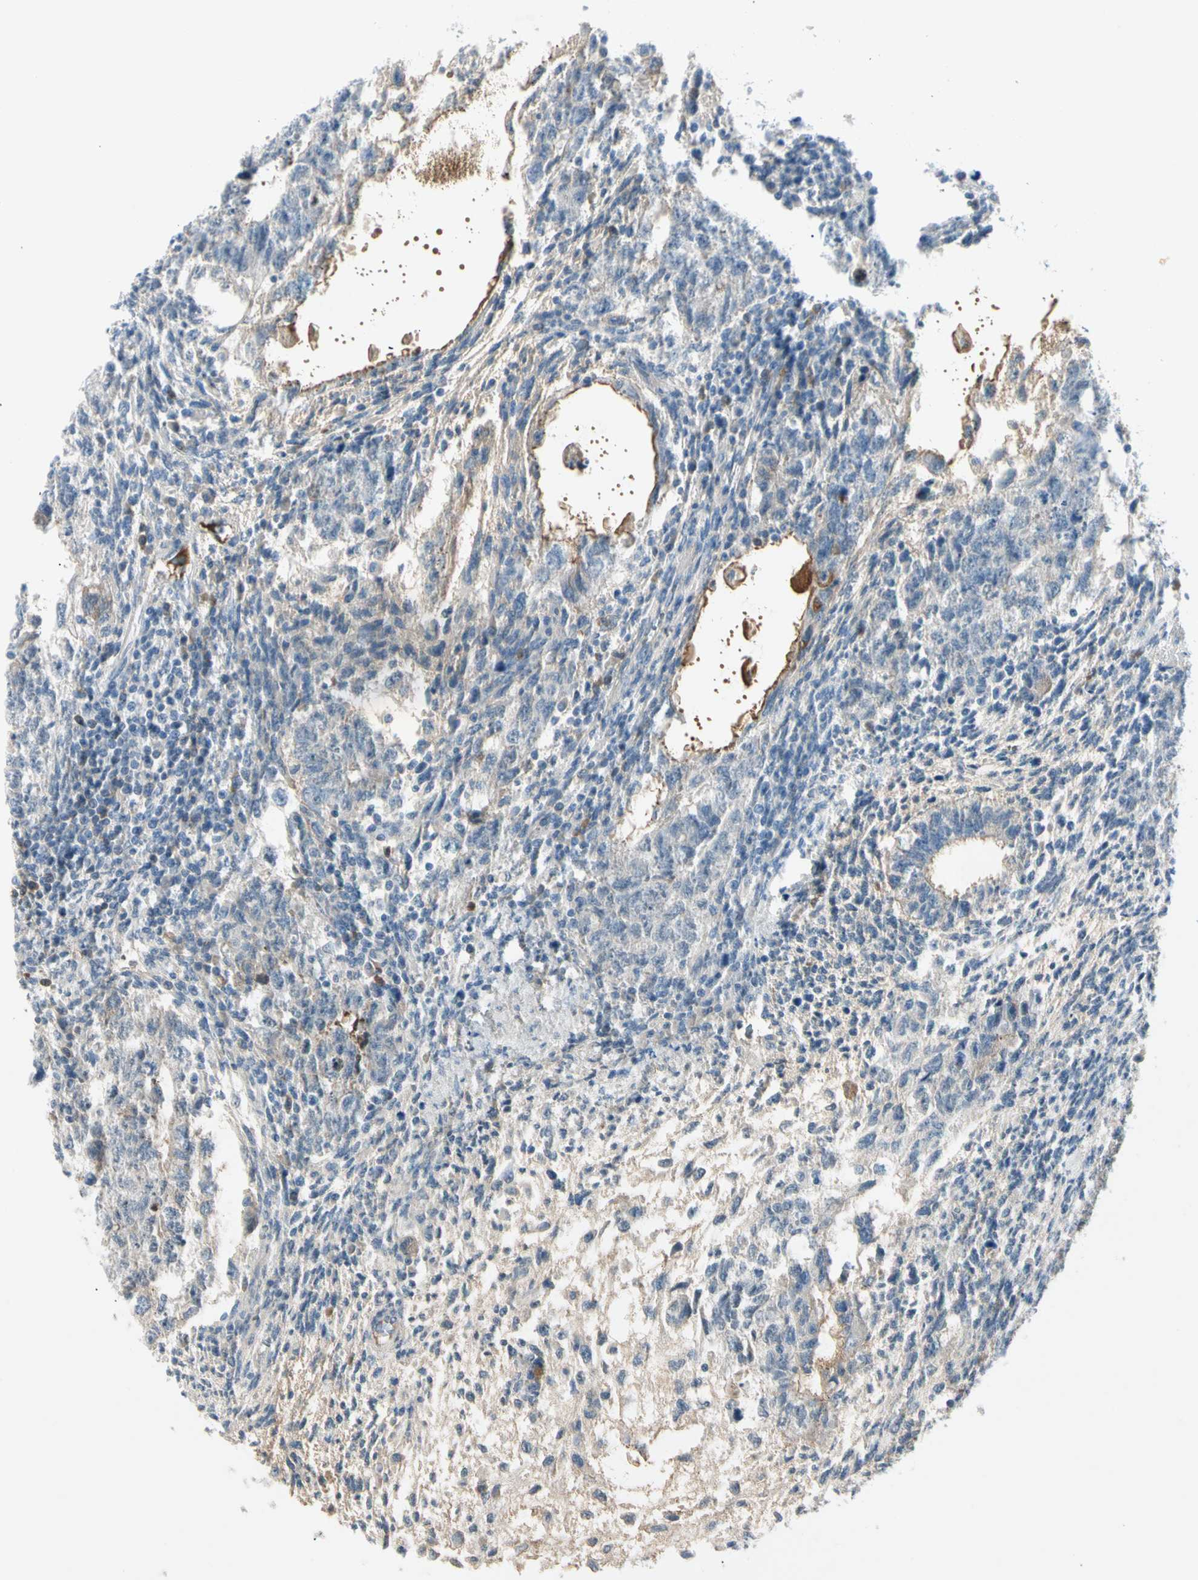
{"staining": {"intensity": "negative", "quantity": "none", "location": "none"}, "tissue": "testis cancer", "cell_type": "Tumor cells", "image_type": "cancer", "snomed": [{"axis": "morphology", "description": "Normal tissue, NOS"}, {"axis": "morphology", "description": "Carcinoma, Embryonal, NOS"}, {"axis": "topography", "description": "Testis"}], "caption": "Immunohistochemical staining of human embryonal carcinoma (testis) demonstrates no significant expression in tumor cells.", "gene": "SERPIND1", "patient": {"sex": "male", "age": 36}}